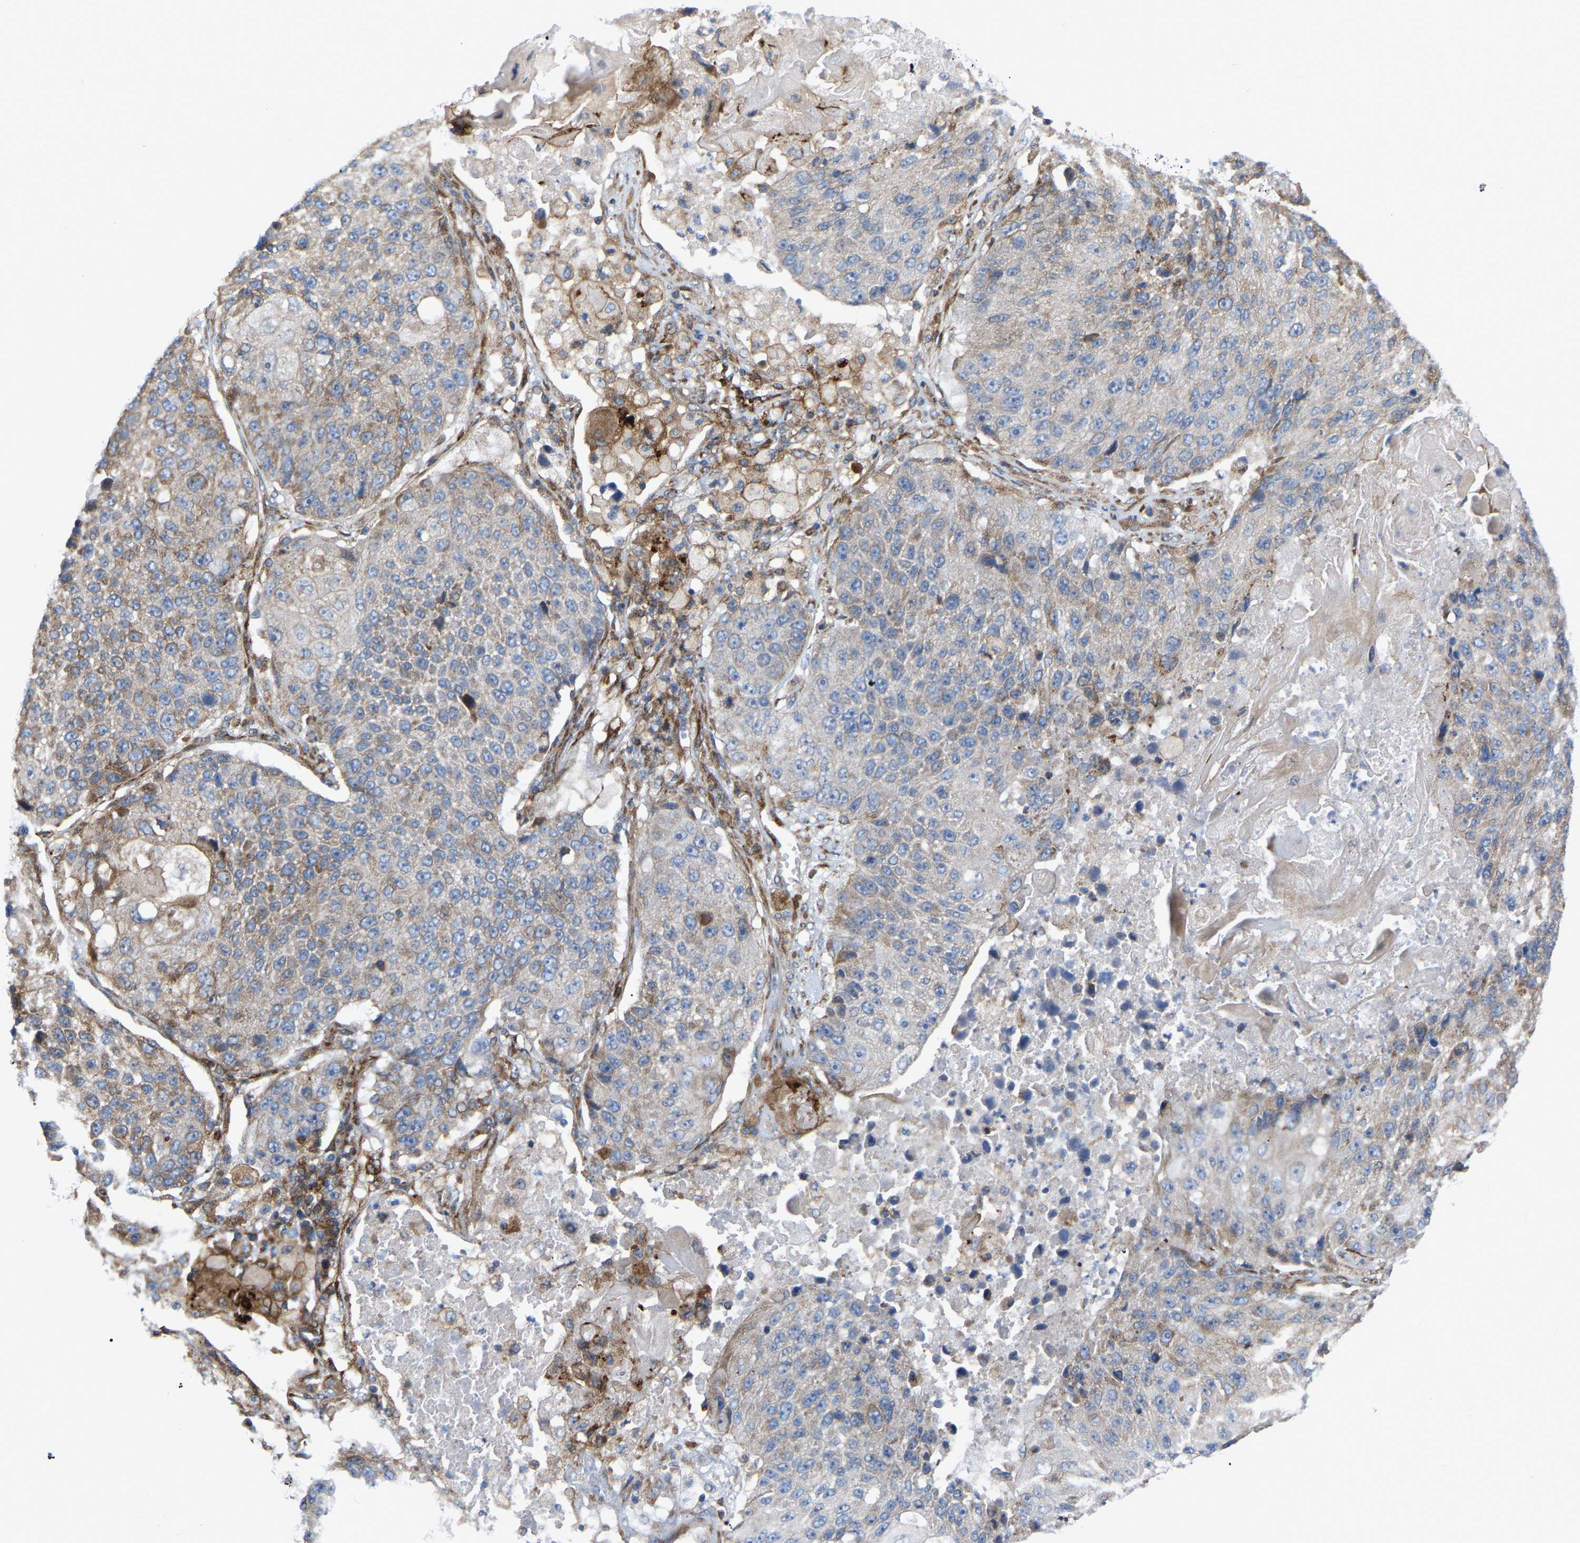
{"staining": {"intensity": "moderate", "quantity": "<25%", "location": "cytoplasmic/membranous"}, "tissue": "lung cancer", "cell_type": "Tumor cells", "image_type": "cancer", "snomed": [{"axis": "morphology", "description": "Squamous cell carcinoma, NOS"}, {"axis": "topography", "description": "Lung"}], "caption": "Squamous cell carcinoma (lung) stained for a protein exhibits moderate cytoplasmic/membranous positivity in tumor cells.", "gene": "TOR1B", "patient": {"sex": "male", "age": 61}}